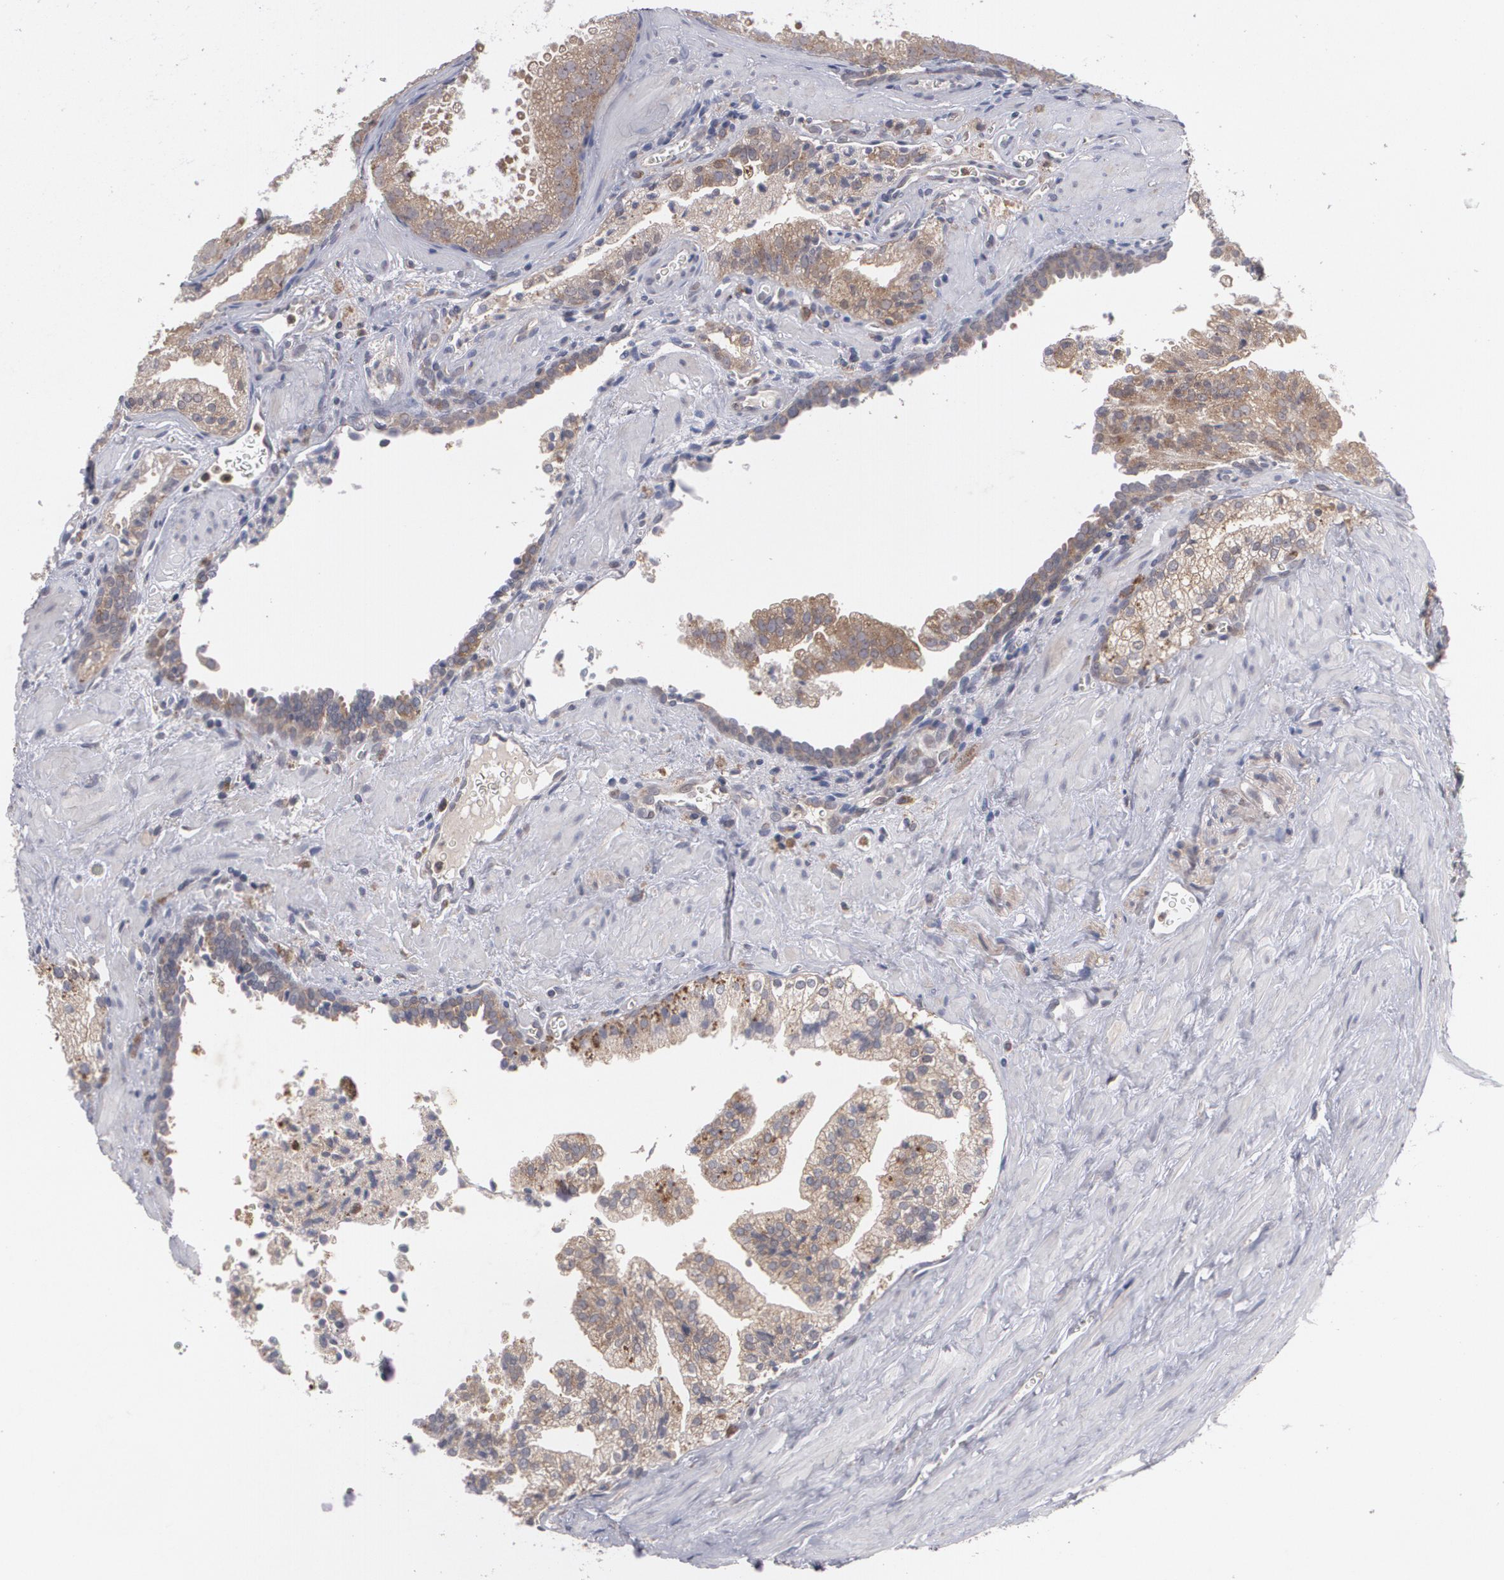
{"staining": {"intensity": "weak", "quantity": ">75%", "location": "cytoplasmic/membranous"}, "tissue": "prostate cancer", "cell_type": "Tumor cells", "image_type": "cancer", "snomed": [{"axis": "morphology", "description": "Adenocarcinoma, Medium grade"}, {"axis": "topography", "description": "Prostate"}], "caption": "Immunohistochemical staining of human prostate cancer (adenocarcinoma (medium-grade)) shows low levels of weak cytoplasmic/membranous protein positivity in approximately >75% of tumor cells.", "gene": "HTT", "patient": {"sex": "male", "age": 64}}